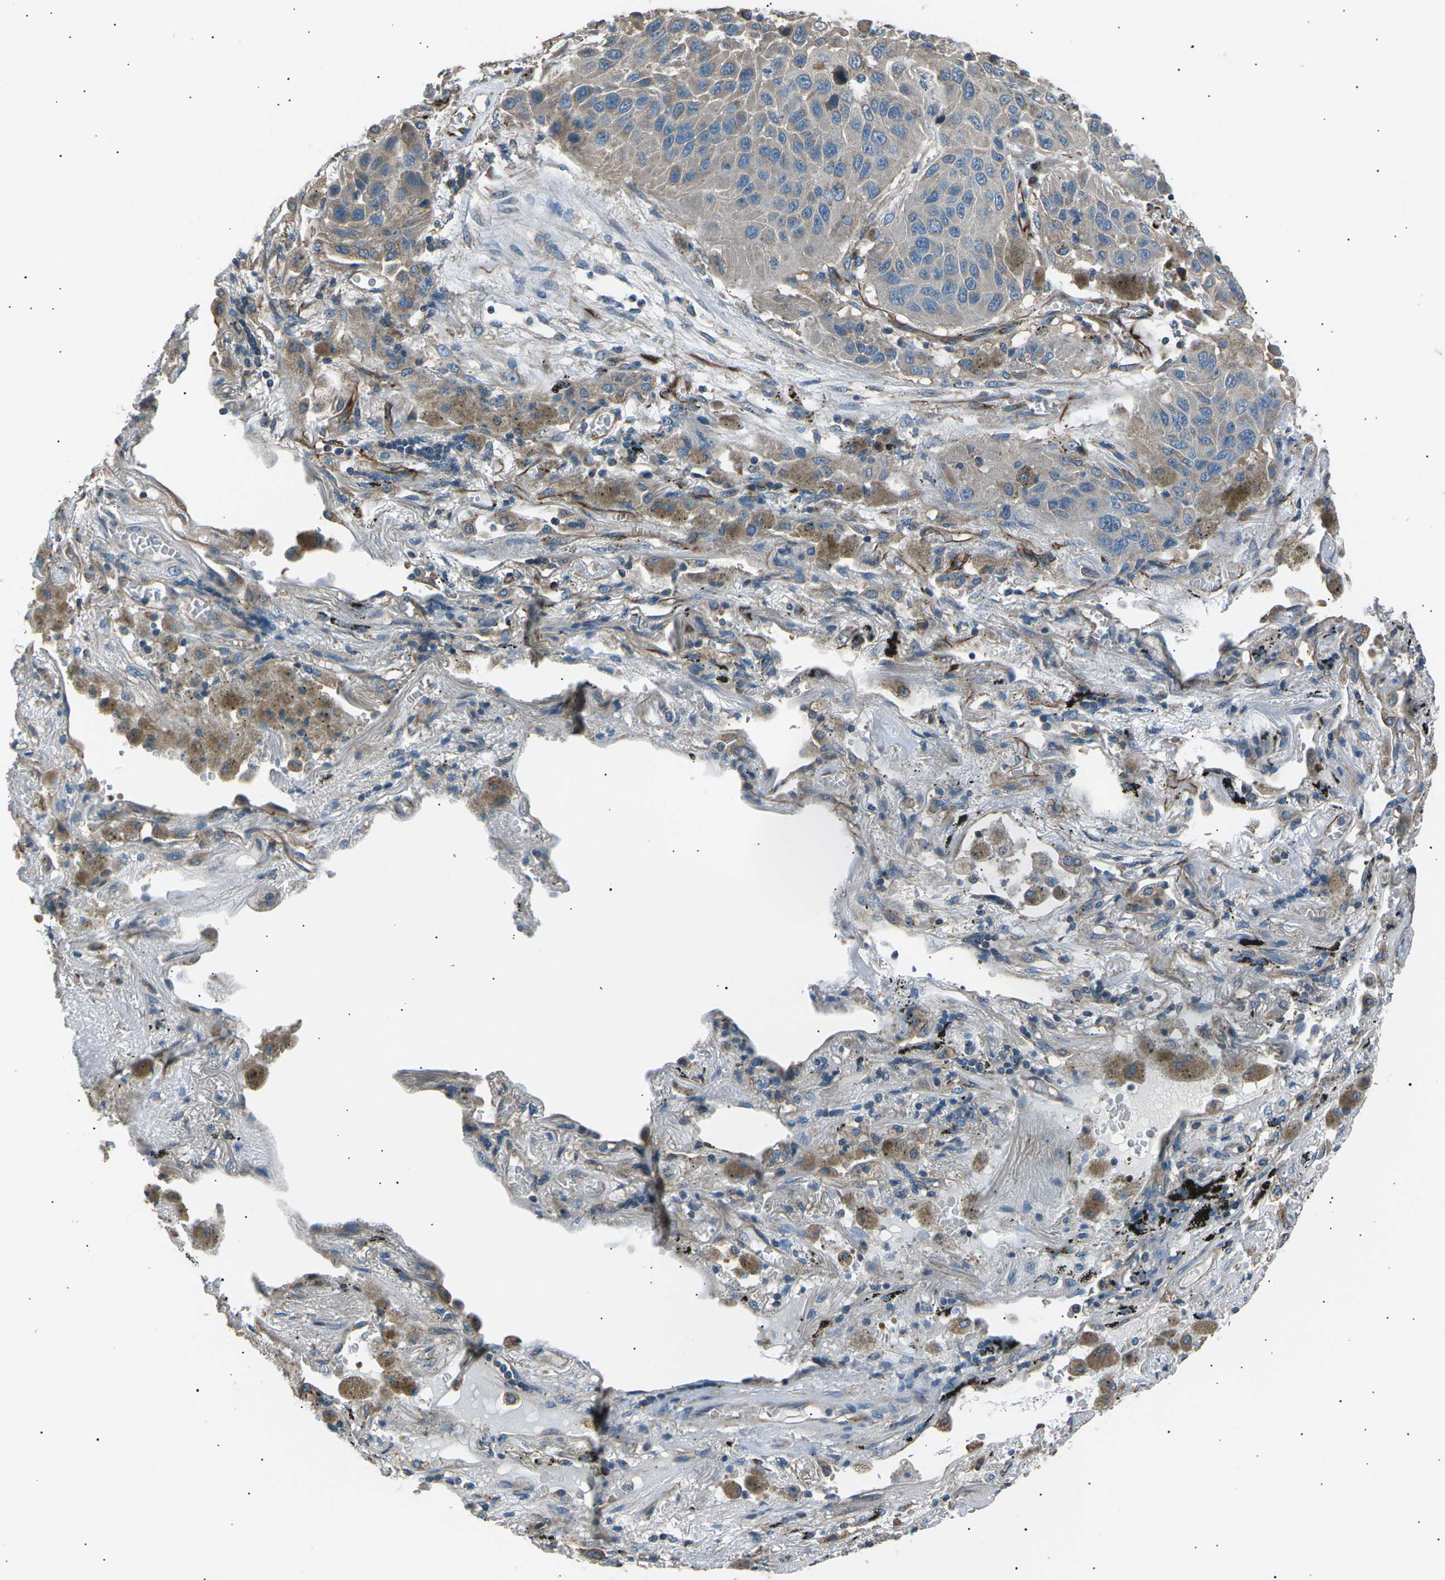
{"staining": {"intensity": "weak", "quantity": "<25%", "location": "cytoplasmic/membranous"}, "tissue": "lung cancer", "cell_type": "Tumor cells", "image_type": "cancer", "snomed": [{"axis": "morphology", "description": "Squamous cell carcinoma, NOS"}, {"axis": "topography", "description": "Lung"}], "caption": "High power microscopy micrograph of an immunohistochemistry photomicrograph of lung cancer (squamous cell carcinoma), revealing no significant positivity in tumor cells. (DAB (3,3'-diaminobenzidine) IHC with hematoxylin counter stain).", "gene": "SLK", "patient": {"sex": "male", "age": 57}}